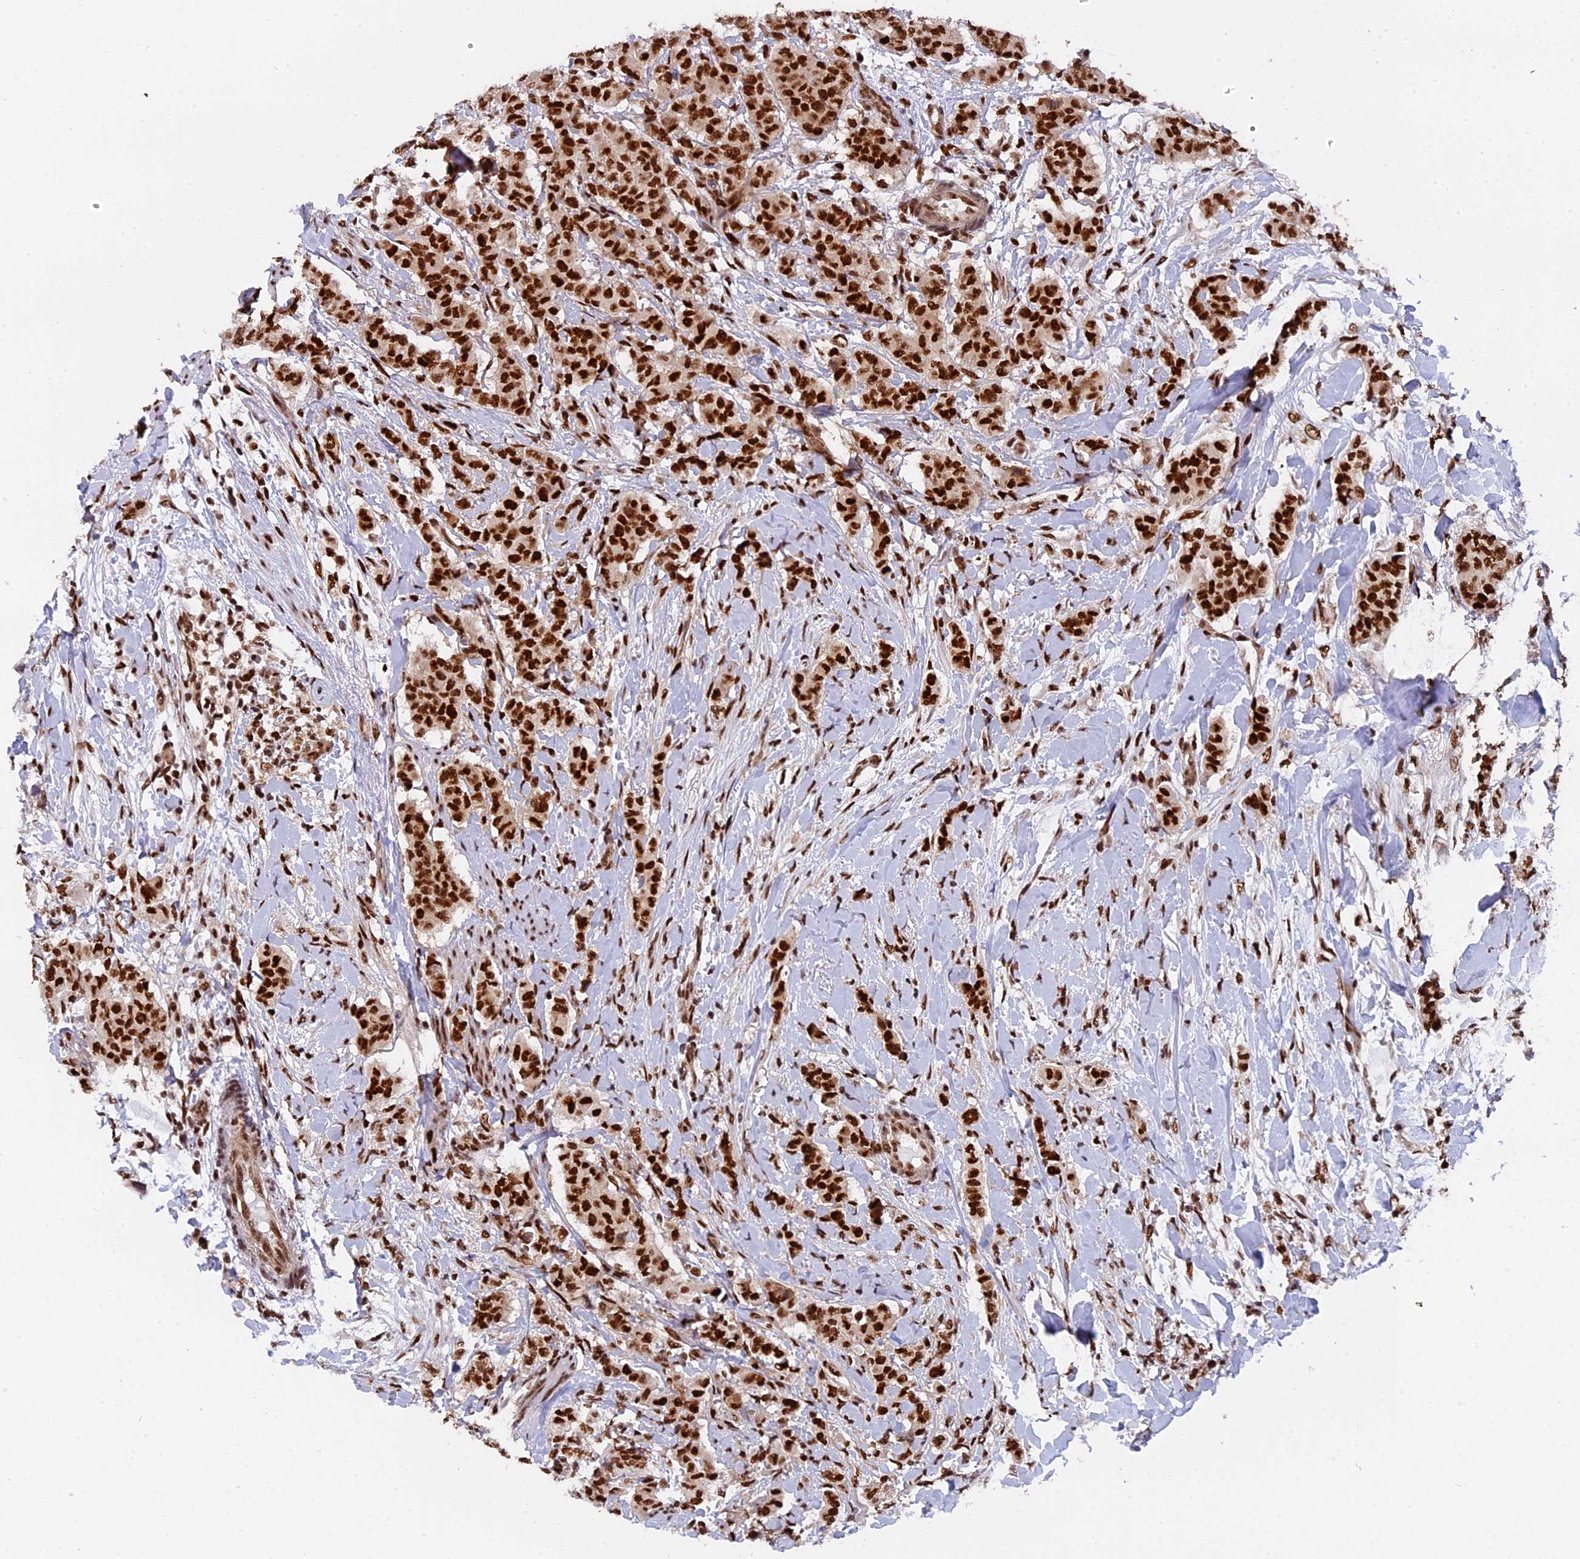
{"staining": {"intensity": "strong", "quantity": ">75%", "location": "nuclear"}, "tissue": "breast cancer", "cell_type": "Tumor cells", "image_type": "cancer", "snomed": [{"axis": "morphology", "description": "Duct carcinoma"}, {"axis": "topography", "description": "Breast"}], "caption": "Infiltrating ductal carcinoma (breast) stained with a protein marker shows strong staining in tumor cells.", "gene": "RAMAC", "patient": {"sex": "female", "age": 40}}